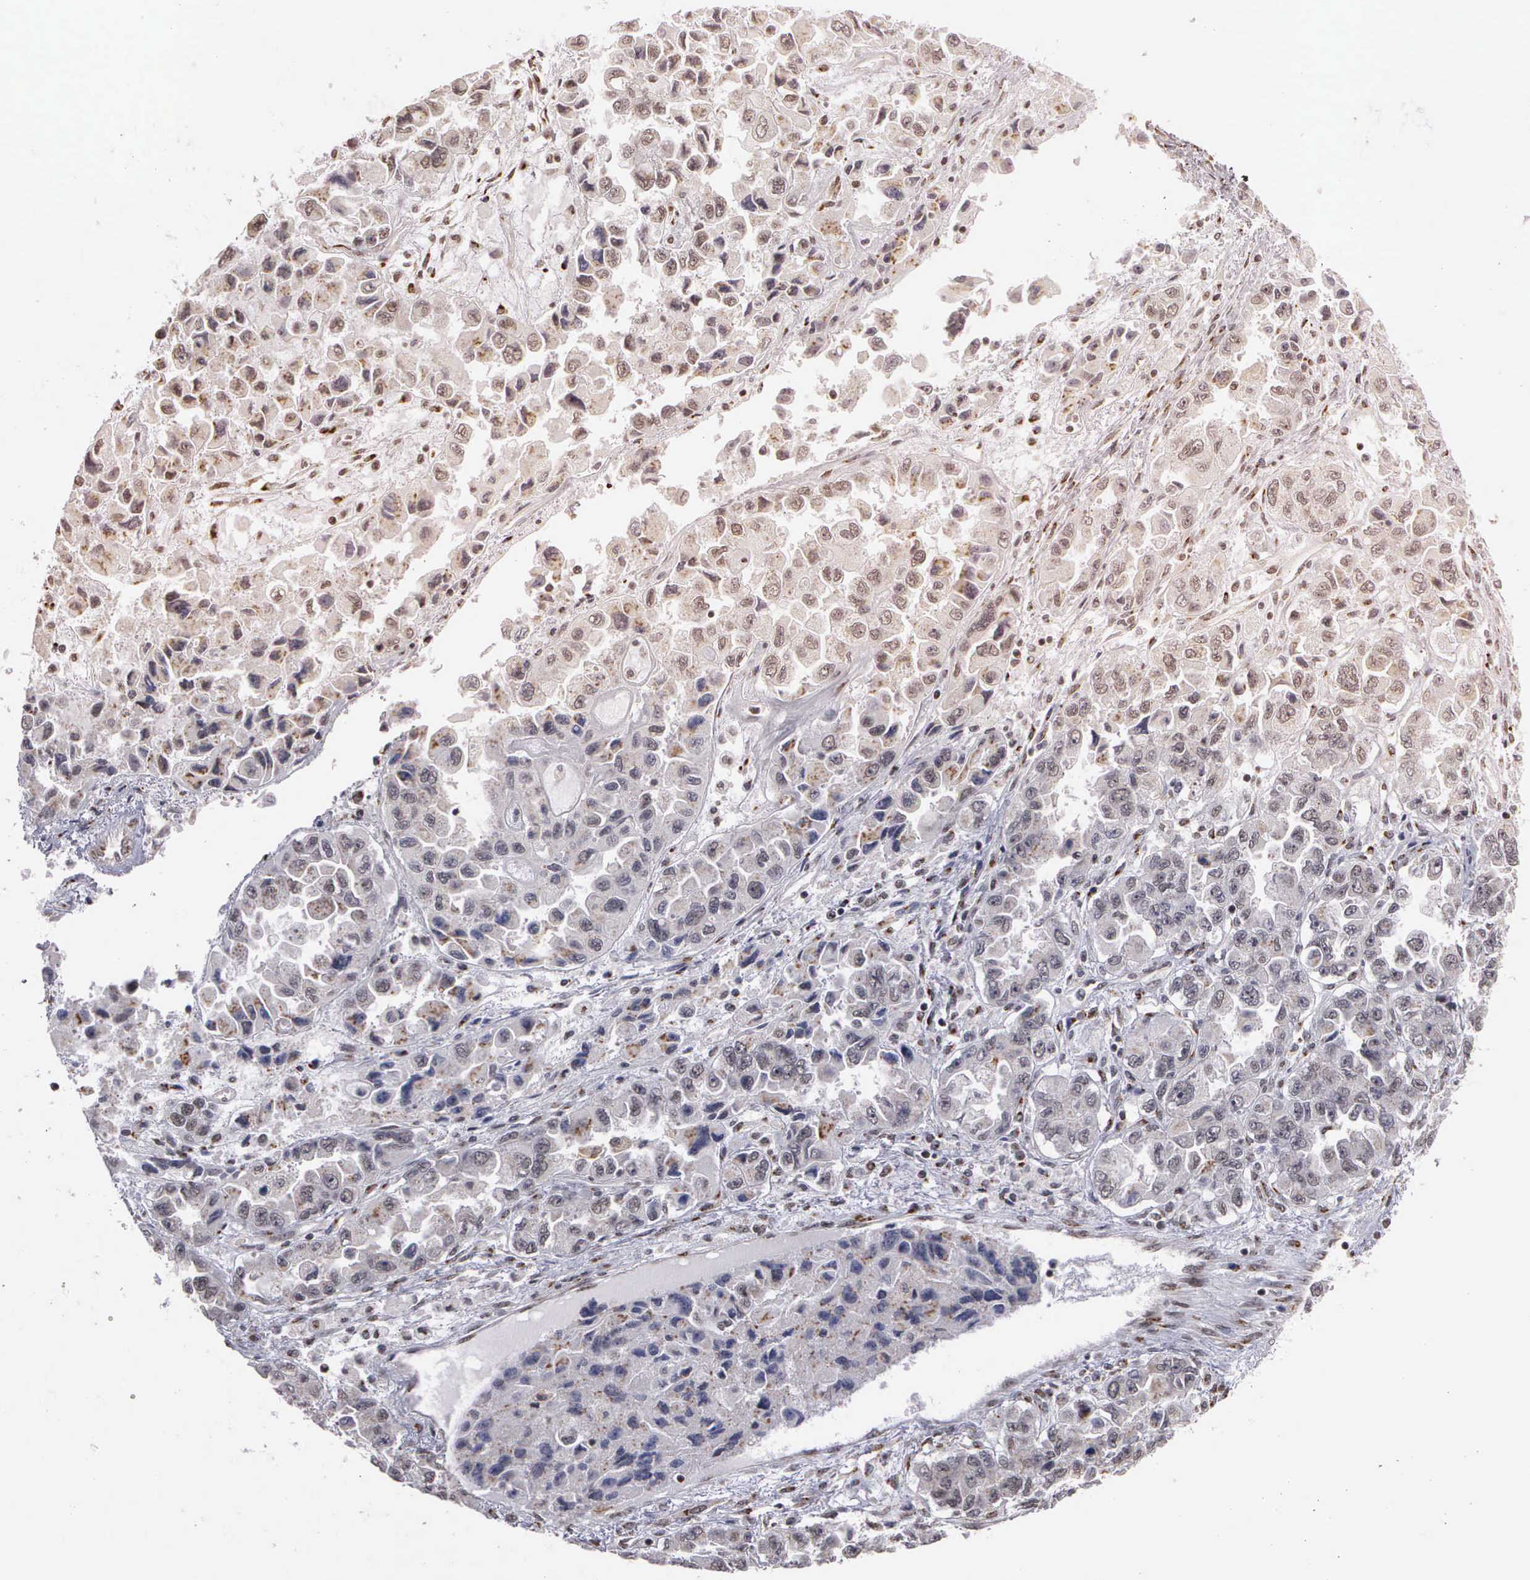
{"staining": {"intensity": "moderate", "quantity": ">75%", "location": "cytoplasmic/membranous,nuclear"}, "tissue": "ovarian cancer", "cell_type": "Tumor cells", "image_type": "cancer", "snomed": [{"axis": "morphology", "description": "Cystadenocarcinoma, serous, NOS"}, {"axis": "topography", "description": "Ovary"}], "caption": "Human ovarian serous cystadenocarcinoma stained with a brown dye demonstrates moderate cytoplasmic/membranous and nuclear positive staining in approximately >75% of tumor cells.", "gene": "GTF2A1", "patient": {"sex": "female", "age": 84}}